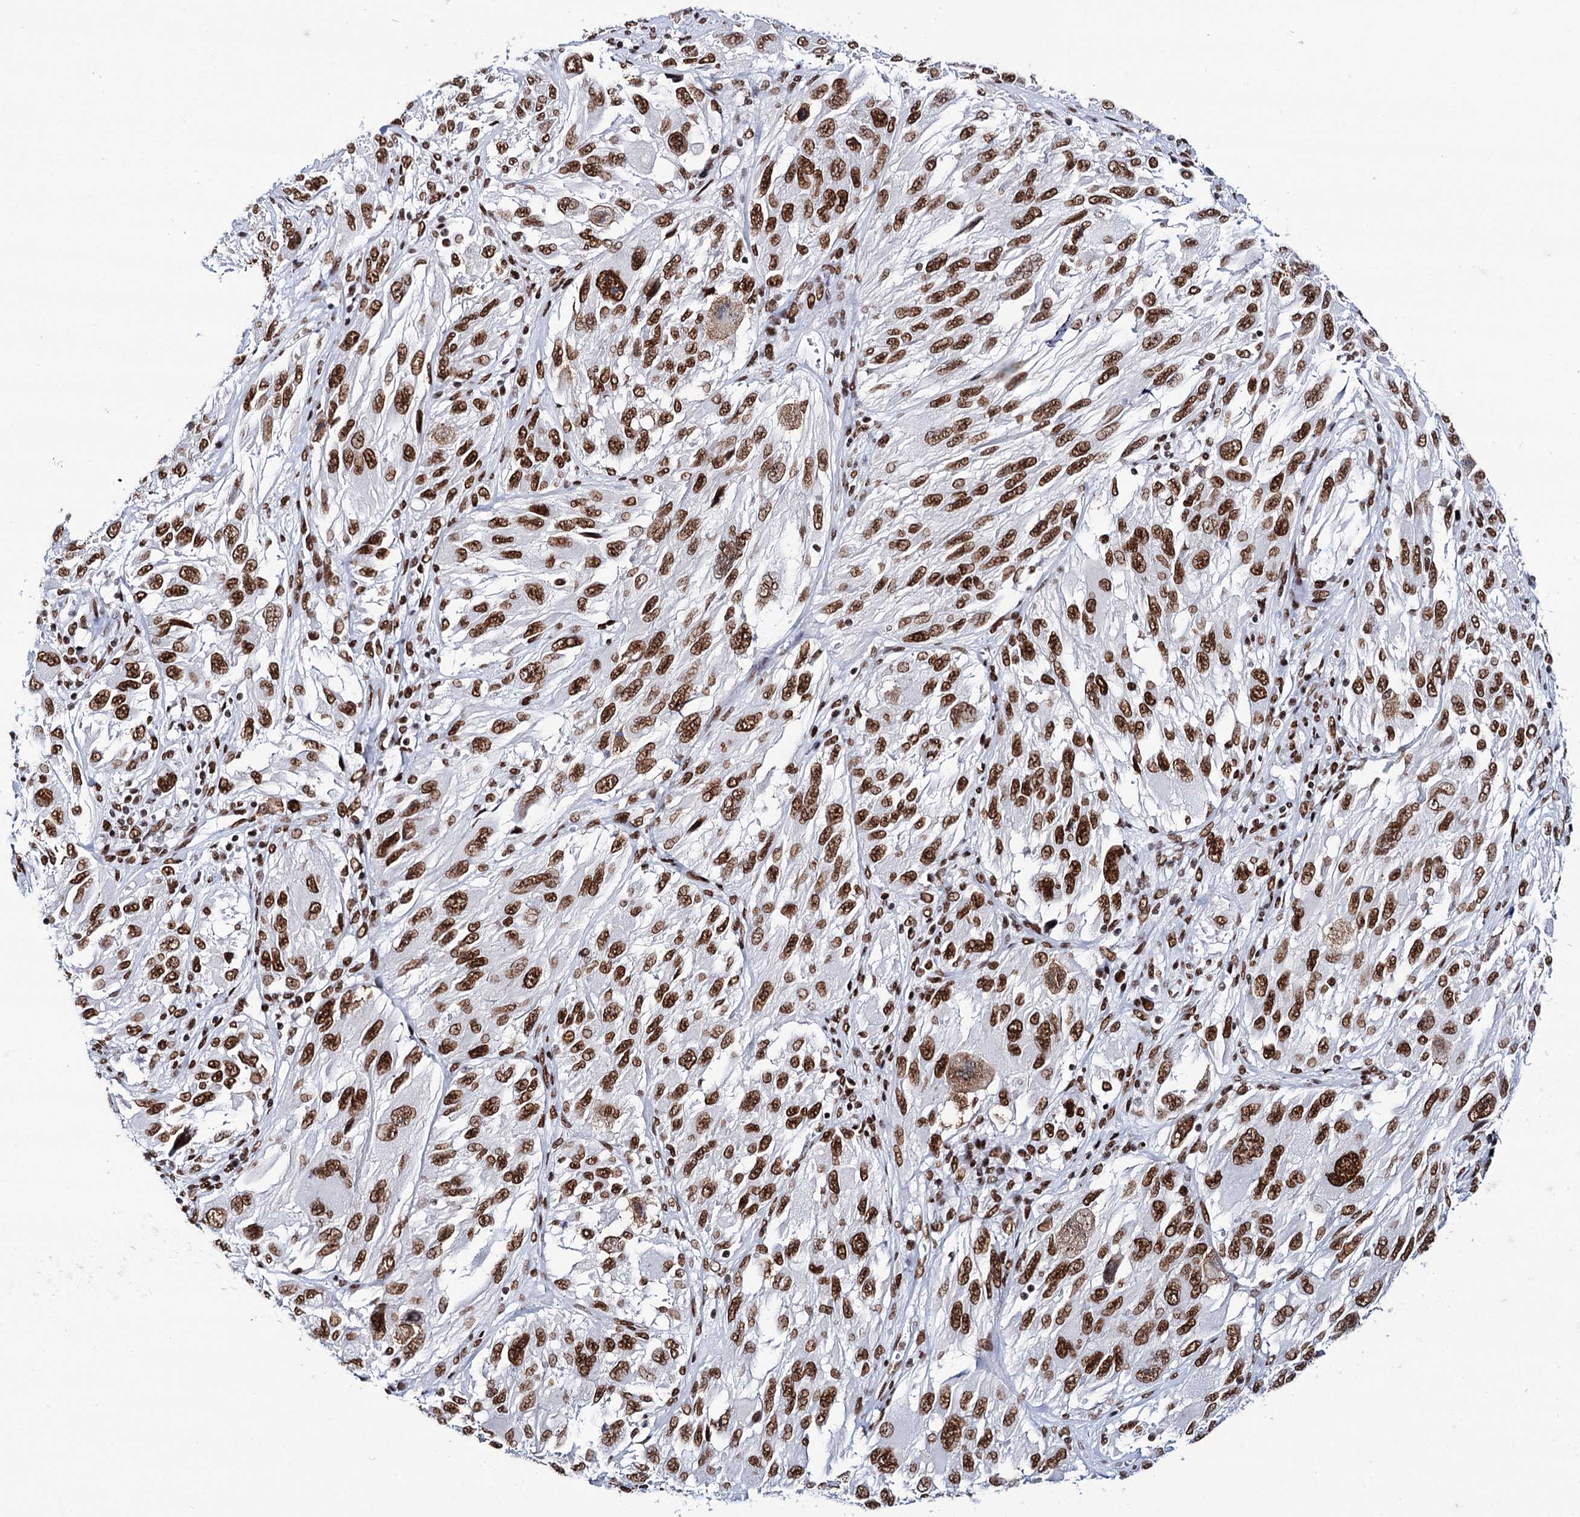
{"staining": {"intensity": "strong", "quantity": ">75%", "location": "nuclear"}, "tissue": "melanoma", "cell_type": "Tumor cells", "image_type": "cancer", "snomed": [{"axis": "morphology", "description": "Malignant melanoma, NOS"}, {"axis": "topography", "description": "Skin"}], "caption": "Malignant melanoma stained for a protein (brown) shows strong nuclear positive expression in approximately >75% of tumor cells.", "gene": "MATR3", "patient": {"sex": "female", "age": 91}}